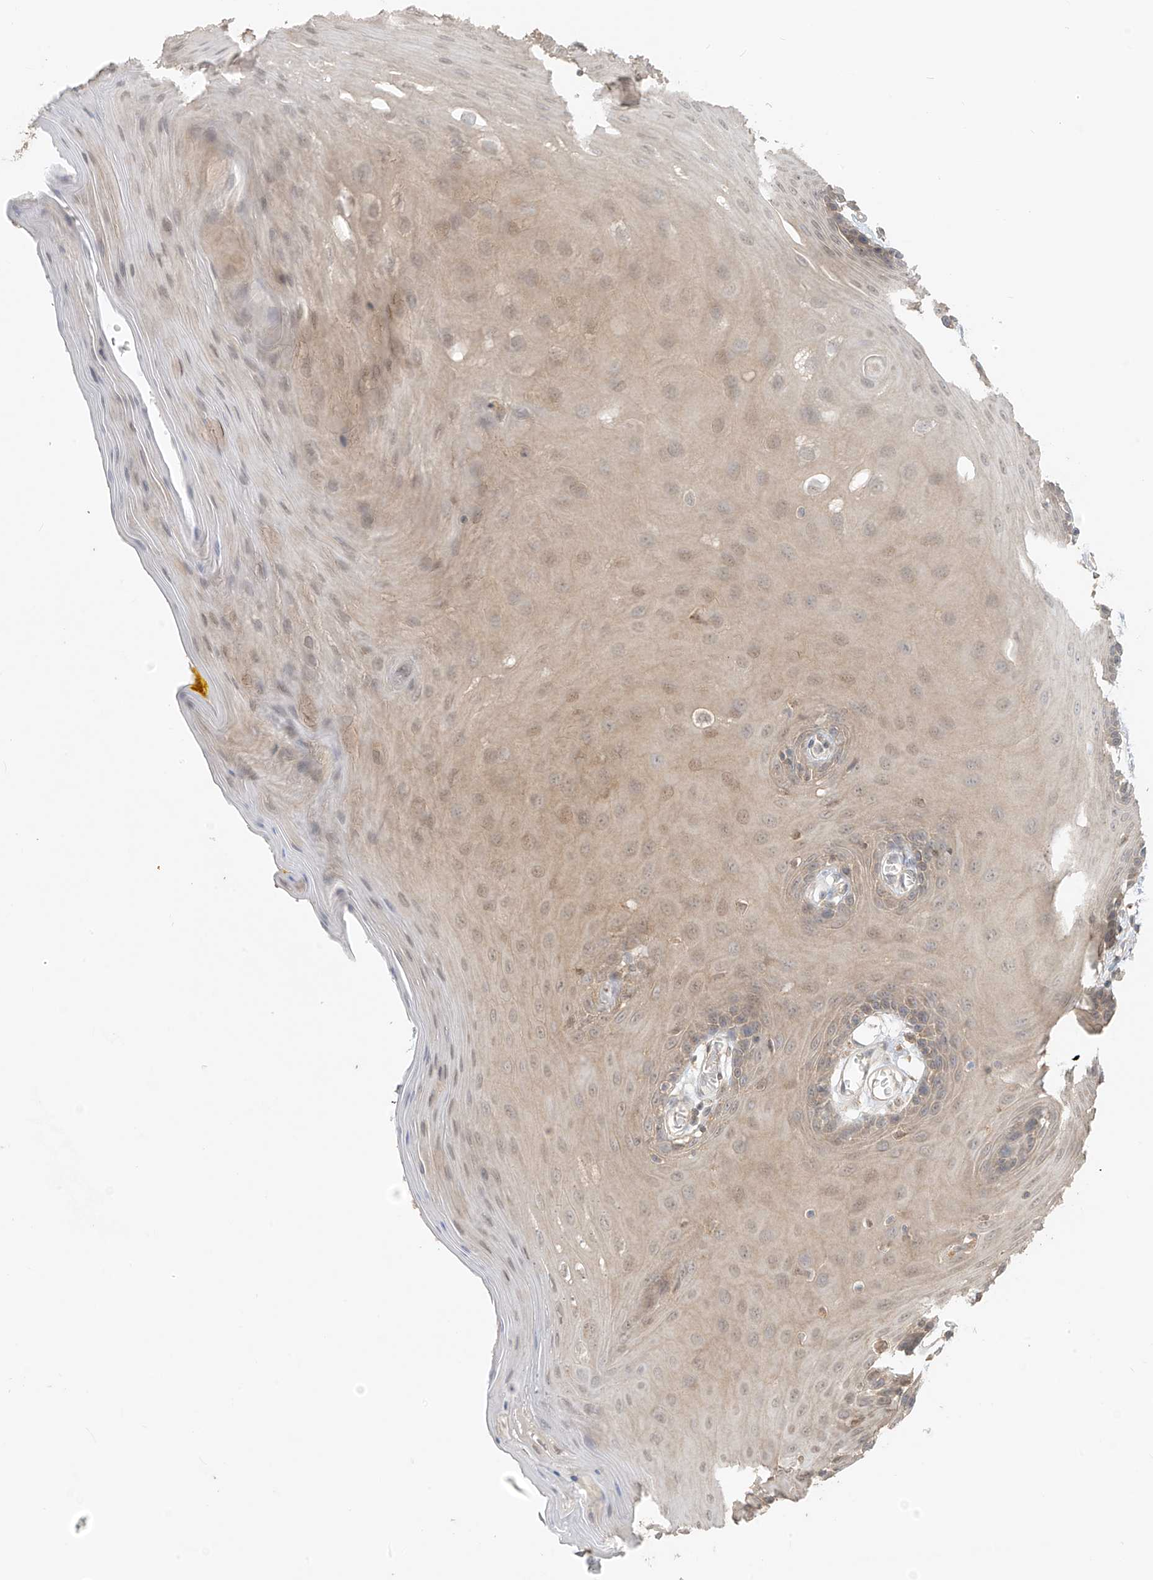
{"staining": {"intensity": "weak", "quantity": "25%-75%", "location": "cytoplasmic/membranous,nuclear"}, "tissue": "oral mucosa", "cell_type": "Squamous epithelial cells", "image_type": "normal", "snomed": [{"axis": "morphology", "description": "Normal tissue, NOS"}, {"axis": "morphology", "description": "Squamous cell carcinoma, NOS"}, {"axis": "topography", "description": "Skeletal muscle"}, {"axis": "topography", "description": "Oral tissue"}, {"axis": "topography", "description": "Salivary gland"}, {"axis": "topography", "description": "Head-Neck"}], "caption": "Protein staining of unremarkable oral mucosa displays weak cytoplasmic/membranous,nuclear staining in about 25%-75% of squamous epithelial cells. The staining was performed using DAB to visualize the protein expression in brown, while the nuclei were stained in blue with hematoxylin (Magnification: 20x).", "gene": "ABCD1", "patient": {"sex": "male", "age": 54}}